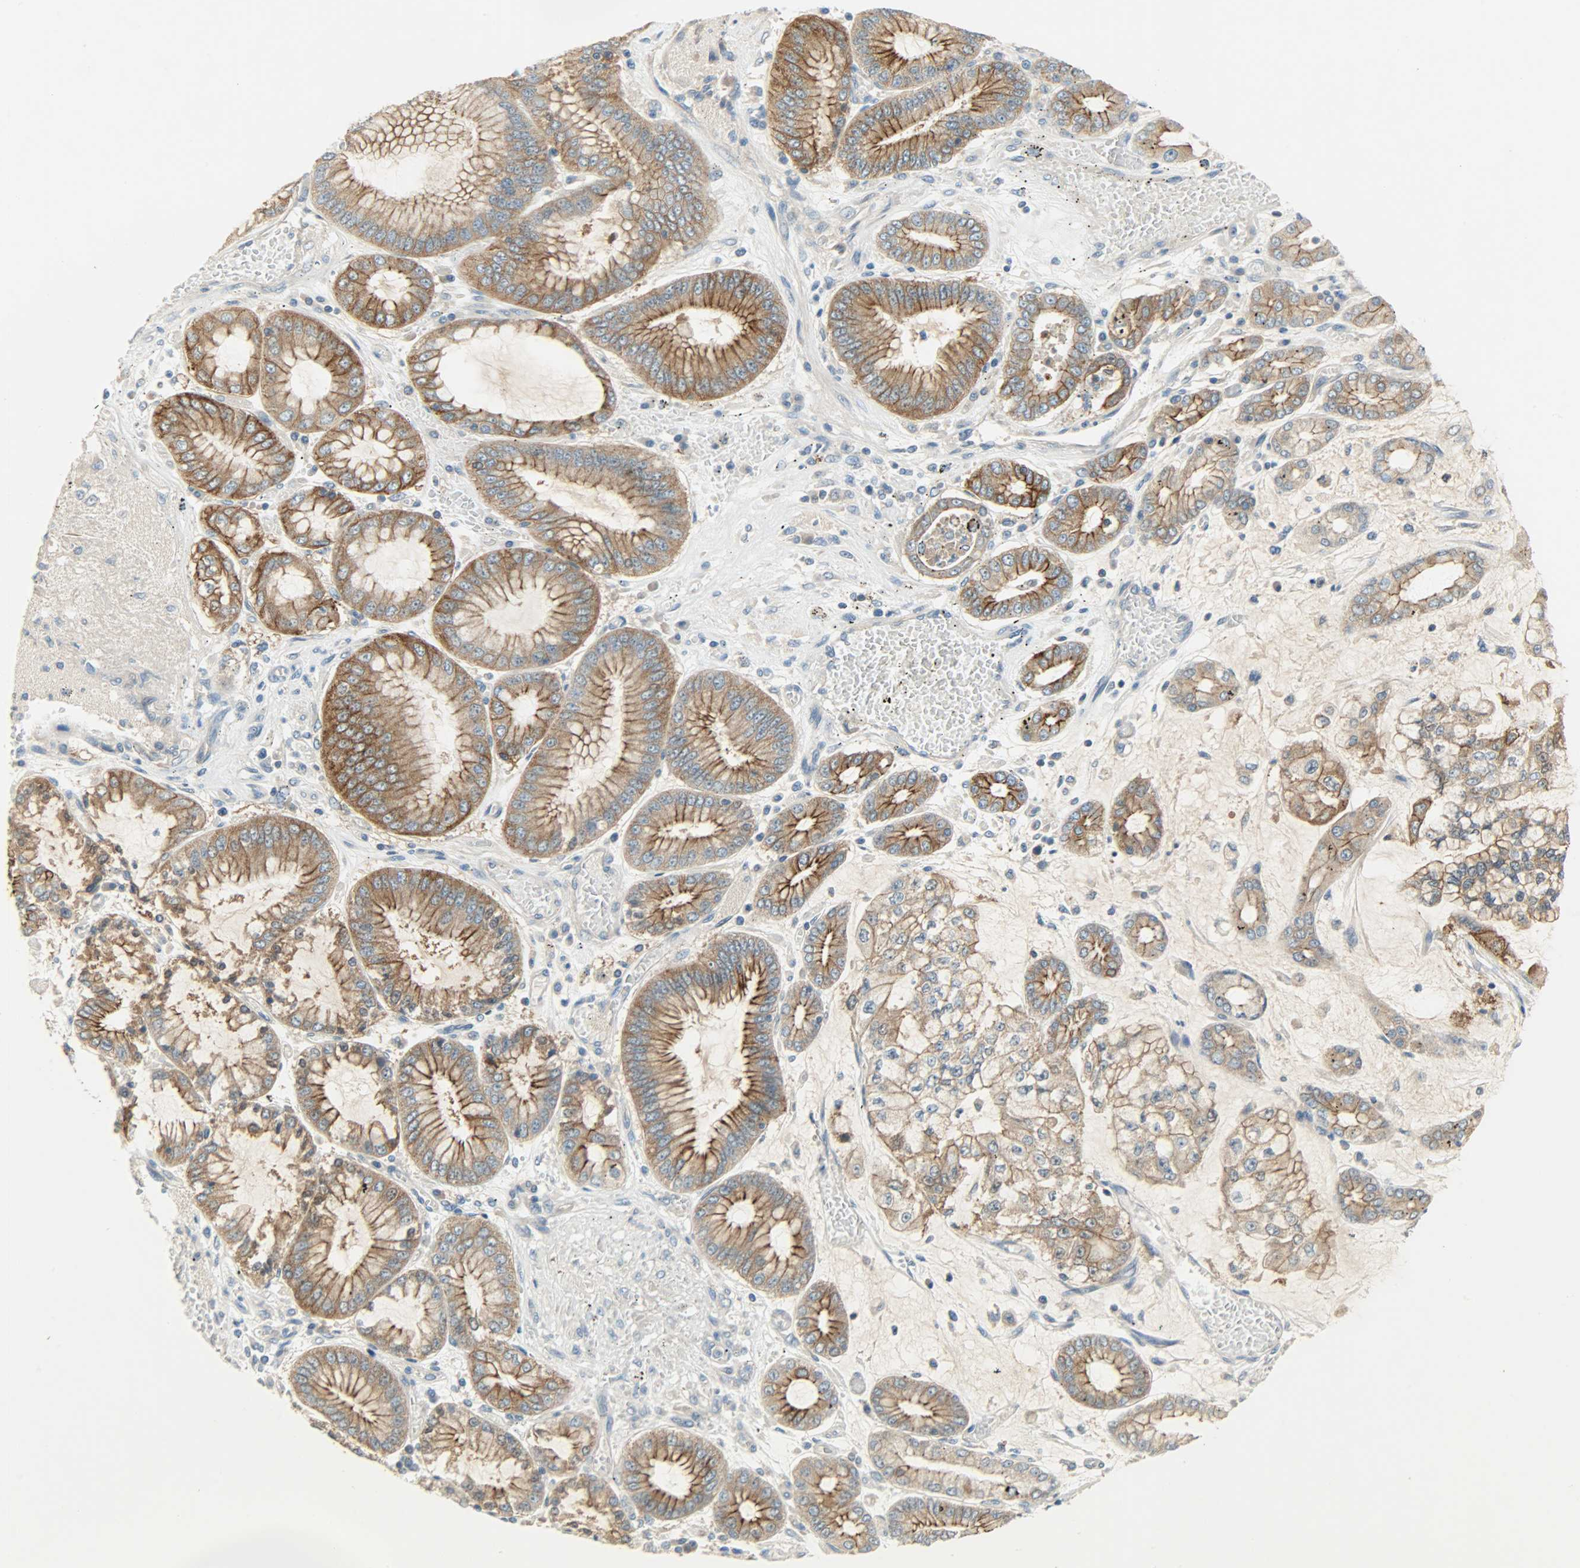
{"staining": {"intensity": "strong", "quantity": ">75%", "location": "cytoplasmic/membranous"}, "tissue": "stomach cancer", "cell_type": "Tumor cells", "image_type": "cancer", "snomed": [{"axis": "morphology", "description": "Normal tissue, NOS"}, {"axis": "morphology", "description": "Adenocarcinoma, NOS"}, {"axis": "topography", "description": "Stomach, upper"}, {"axis": "topography", "description": "Stomach"}], "caption": "A photomicrograph of human stomach cancer (adenocarcinoma) stained for a protein displays strong cytoplasmic/membranous brown staining in tumor cells.", "gene": "DSG2", "patient": {"sex": "male", "age": 76}}